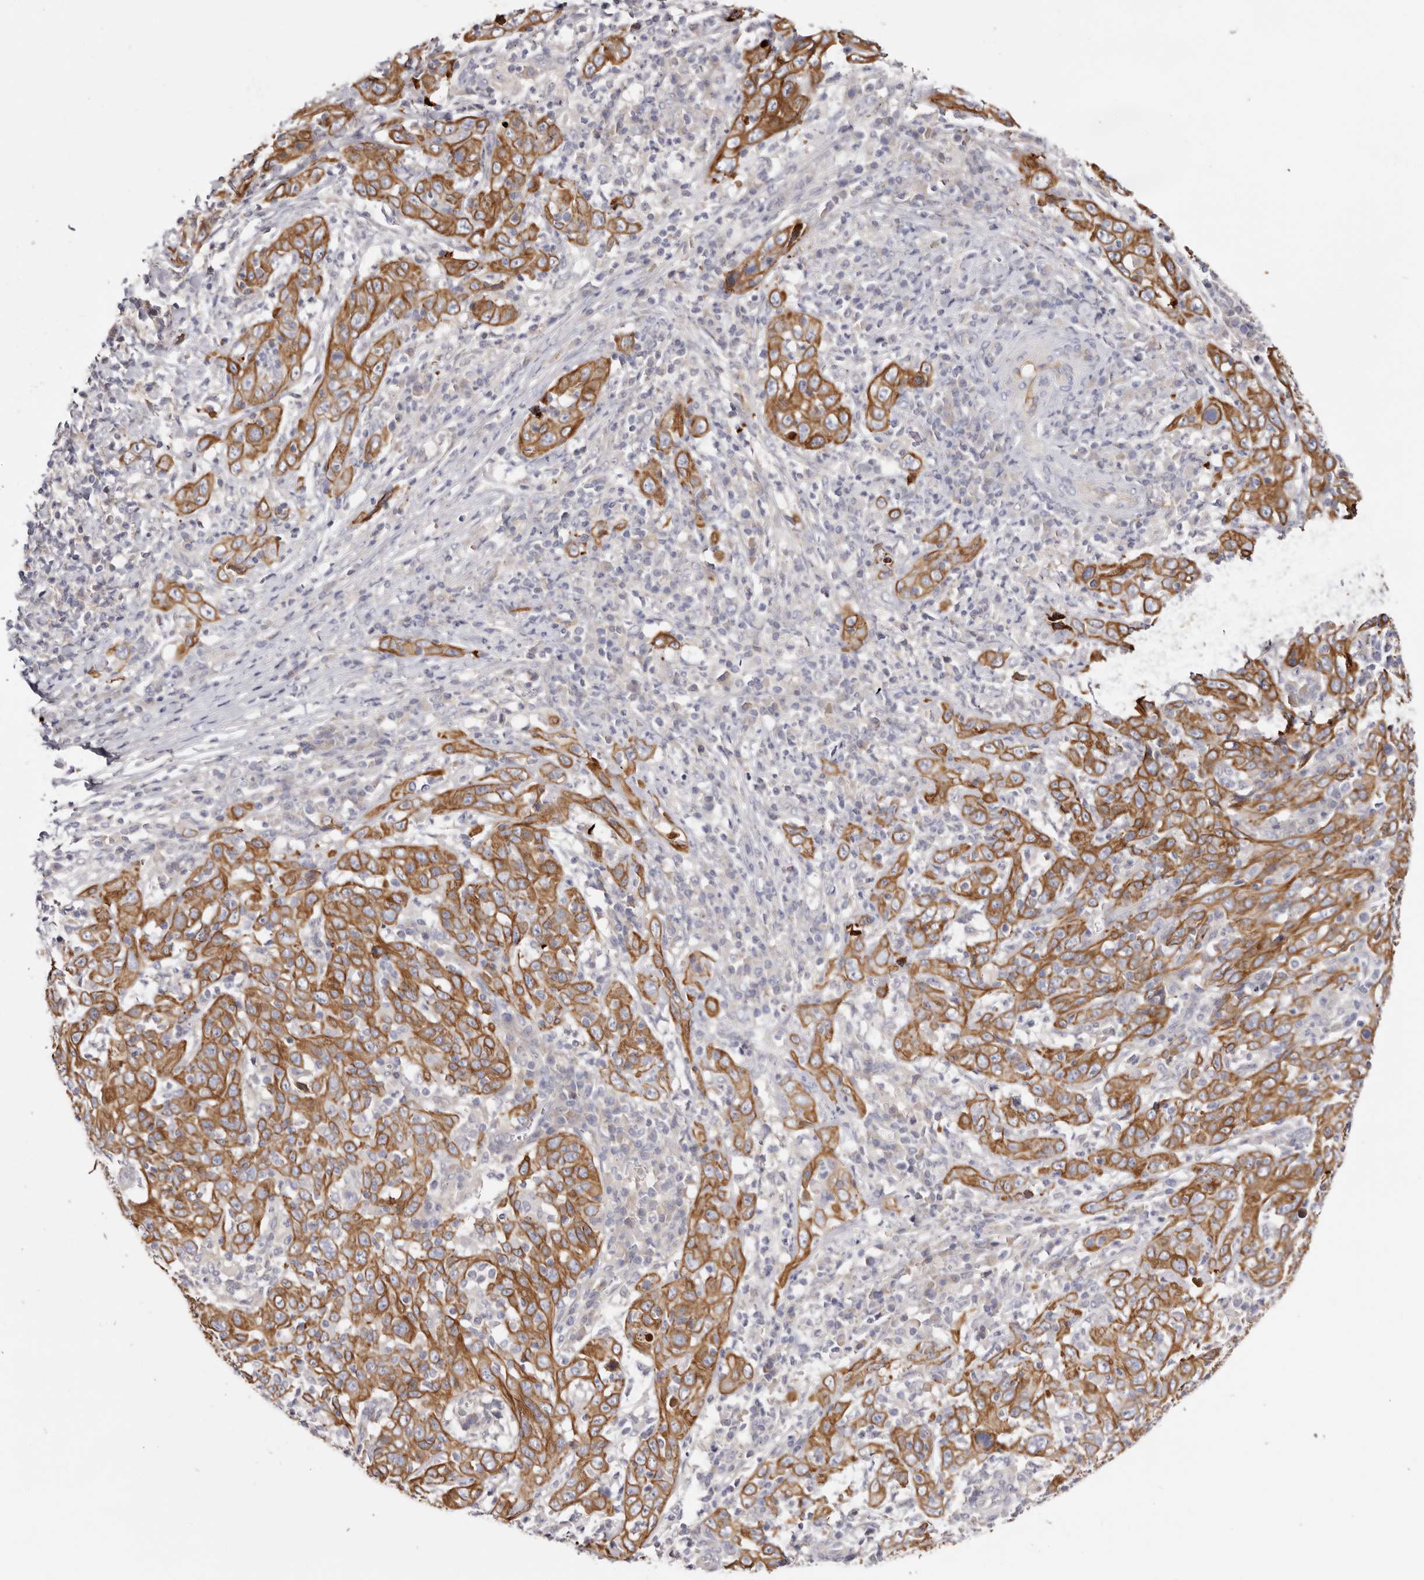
{"staining": {"intensity": "moderate", "quantity": ">75%", "location": "cytoplasmic/membranous"}, "tissue": "cervical cancer", "cell_type": "Tumor cells", "image_type": "cancer", "snomed": [{"axis": "morphology", "description": "Squamous cell carcinoma, NOS"}, {"axis": "topography", "description": "Cervix"}], "caption": "Protein staining demonstrates moderate cytoplasmic/membranous positivity in about >75% of tumor cells in cervical cancer.", "gene": "STK16", "patient": {"sex": "female", "age": 46}}